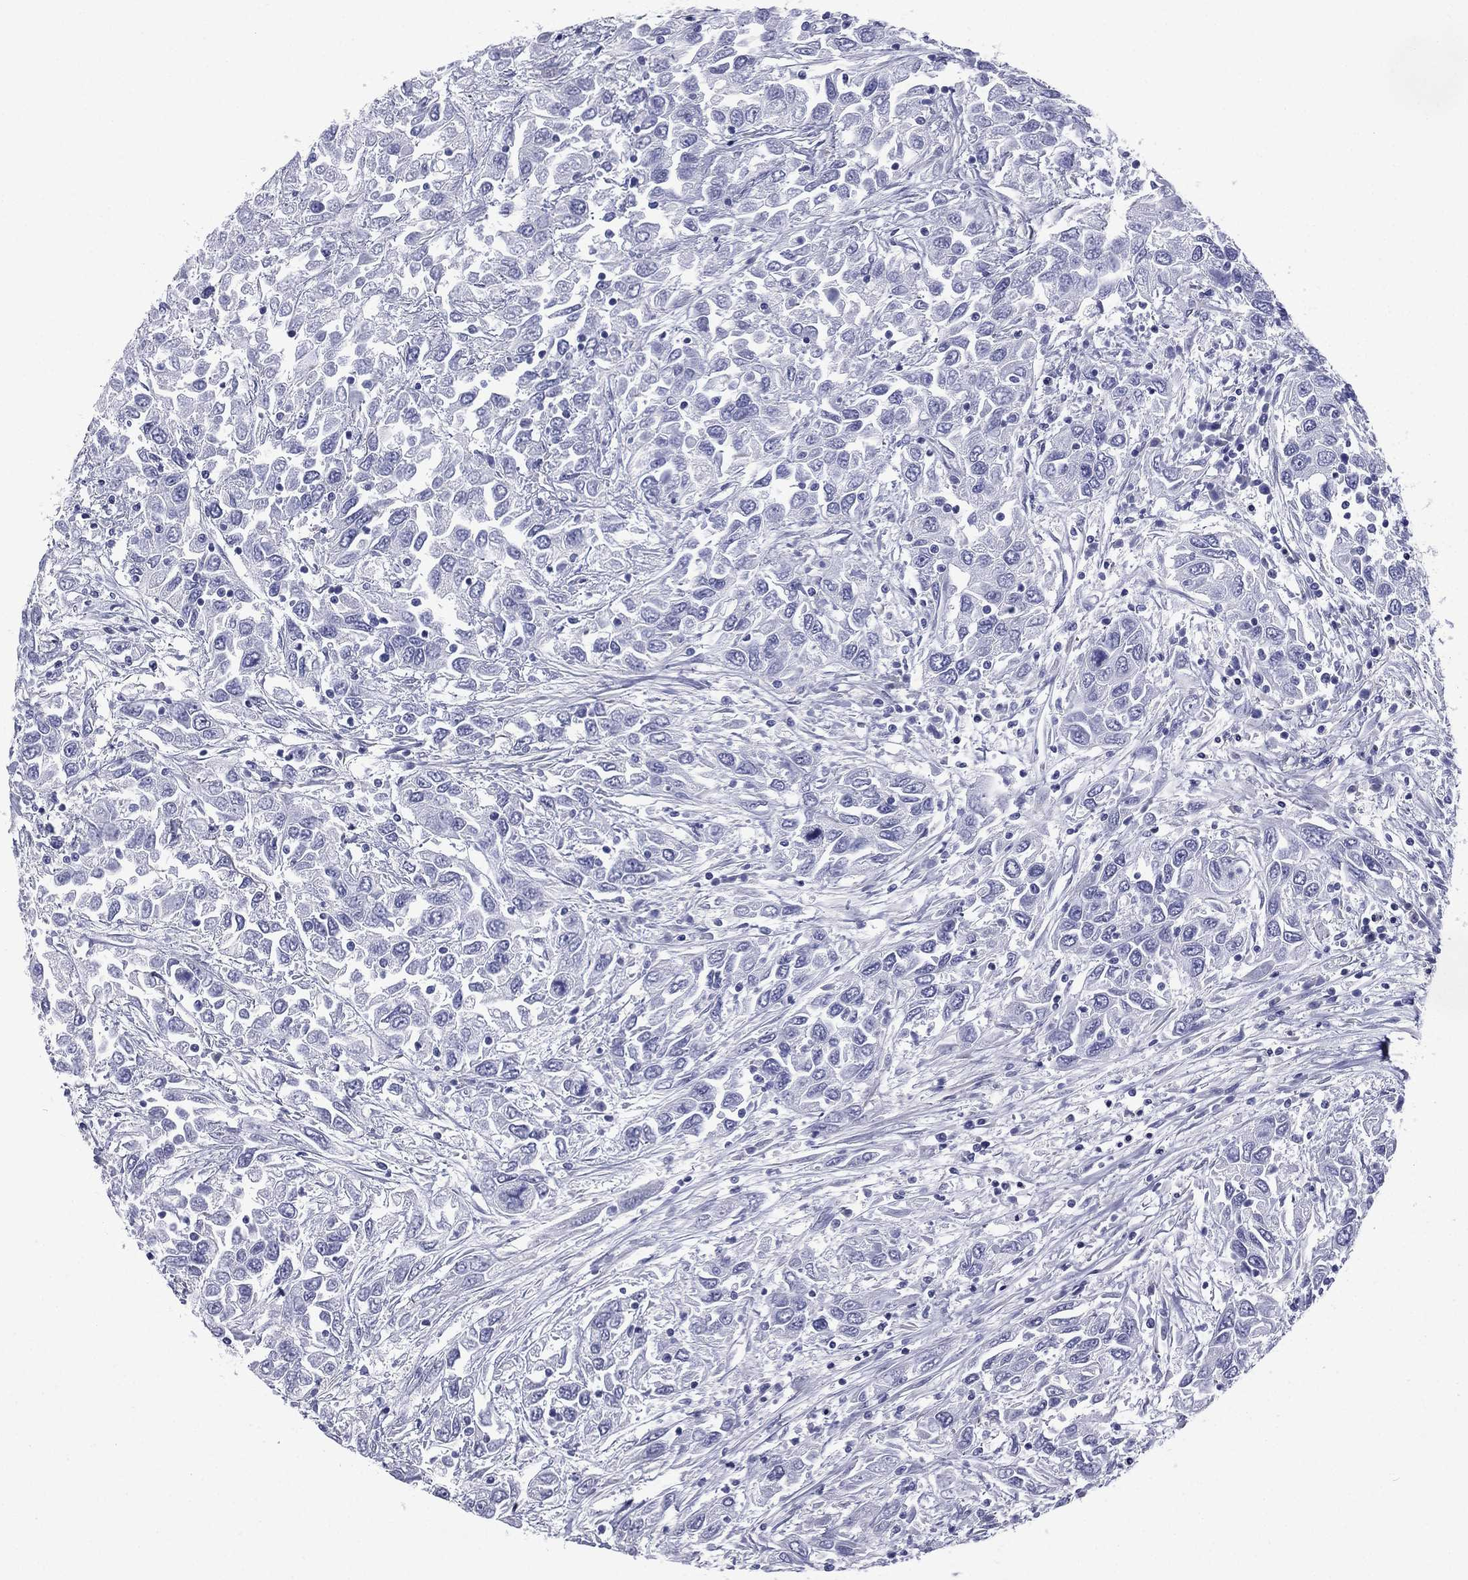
{"staining": {"intensity": "negative", "quantity": "none", "location": "none"}, "tissue": "urothelial cancer", "cell_type": "Tumor cells", "image_type": "cancer", "snomed": [{"axis": "morphology", "description": "Urothelial carcinoma, High grade"}, {"axis": "topography", "description": "Urinary bladder"}], "caption": "Urothelial cancer was stained to show a protein in brown. There is no significant positivity in tumor cells.", "gene": "CAVIN3", "patient": {"sex": "male", "age": 76}}